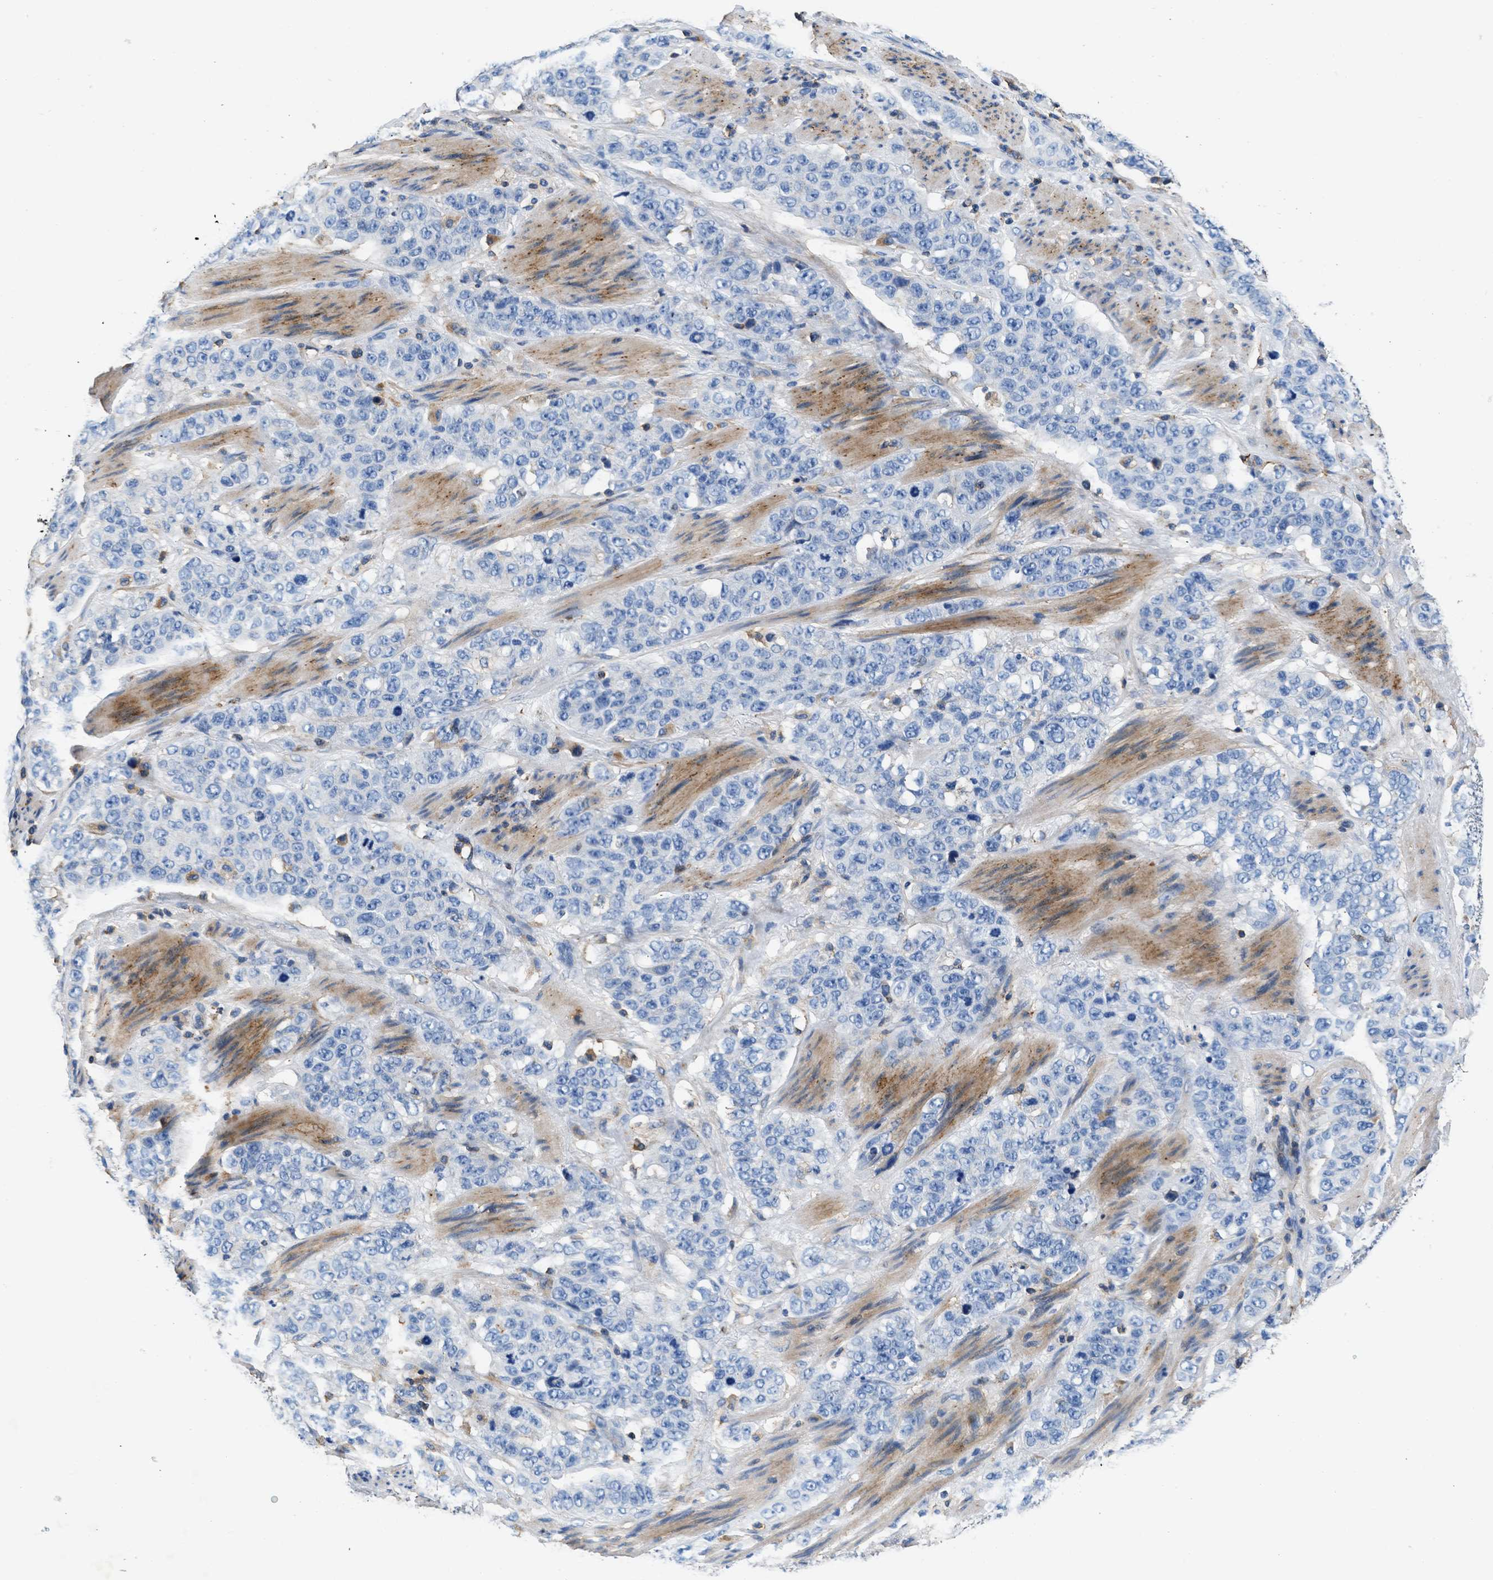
{"staining": {"intensity": "negative", "quantity": "none", "location": "none"}, "tissue": "stomach cancer", "cell_type": "Tumor cells", "image_type": "cancer", "snomed": [{"axis": "morphology", "description": "Adenocarcinoma, NOS"}, {"axis": "topography", "description": "Stomach"}], "caption": "Tumor cells are negative for protein expression in human stomach adenocarcinoma. The staining was performed using DAB to visualize the protein expression in brown, while the nuclei were stained in blue with hematoxylin (Magnification: 20x).", "gene": "KCNQ4", "patient": {"sex": "male", "age": 48}}